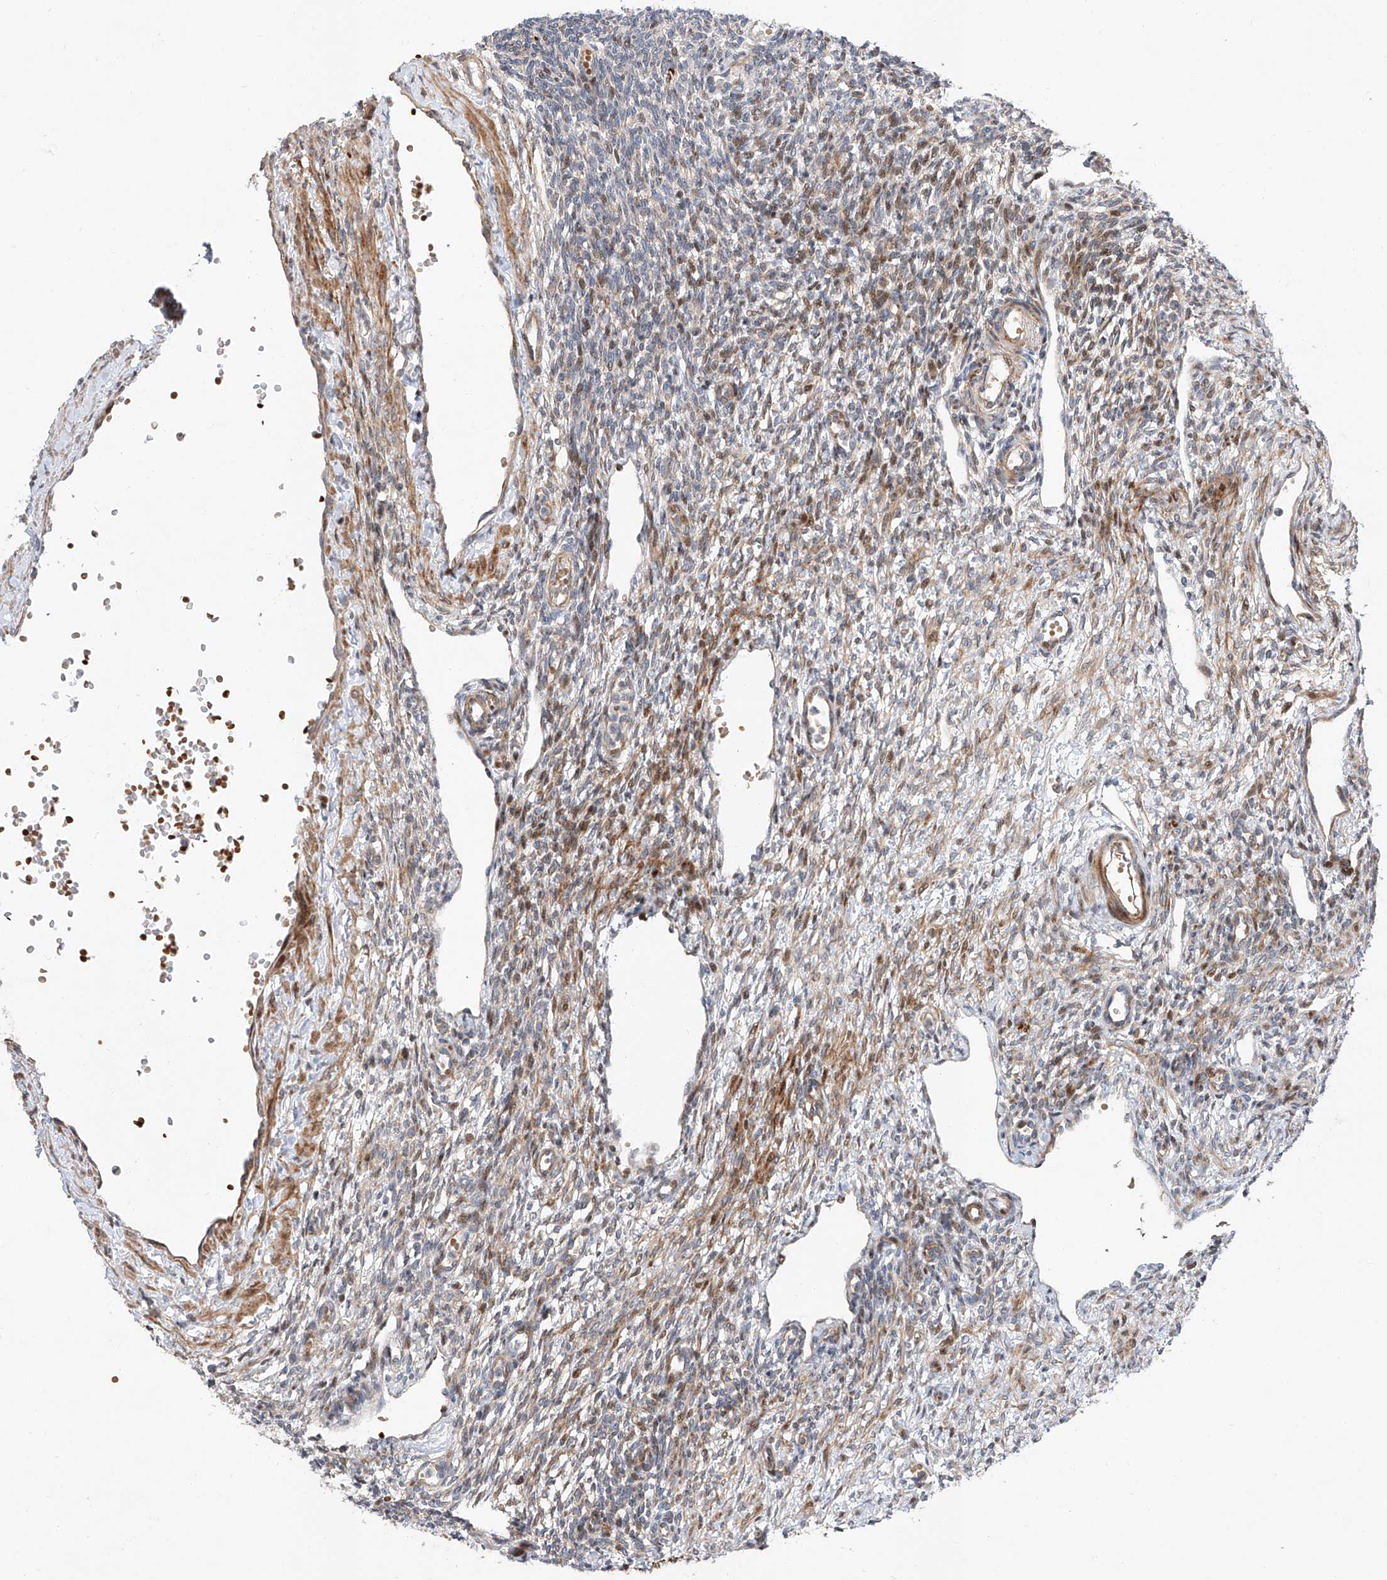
{"staining": {"intensity": "moderate", "quantity": "<25%", "location": "cytoplasmic/membranous"}, "tissue": "ovary", "cell_type": "Ovarian stroma cells", "image_type": "normal", "snomed": [{"axis": "morphology", "description": "Normal tissue, NOS"}, {"axis": "morphology", "description": "Cyst, NOS"}, {"axis": "topography", "description": "Ovary"}], "caption": "An IHC micrograph of normal tissue is shown. Protein staining in brown highlights moderate cytoplasmic/membranous positivity in ovary within ovarian stroma cells. (DAB IHC with brightfield microscopy, high magnification).", "gene": "USF3", "patient": {"sex": "female", "age": 33}}